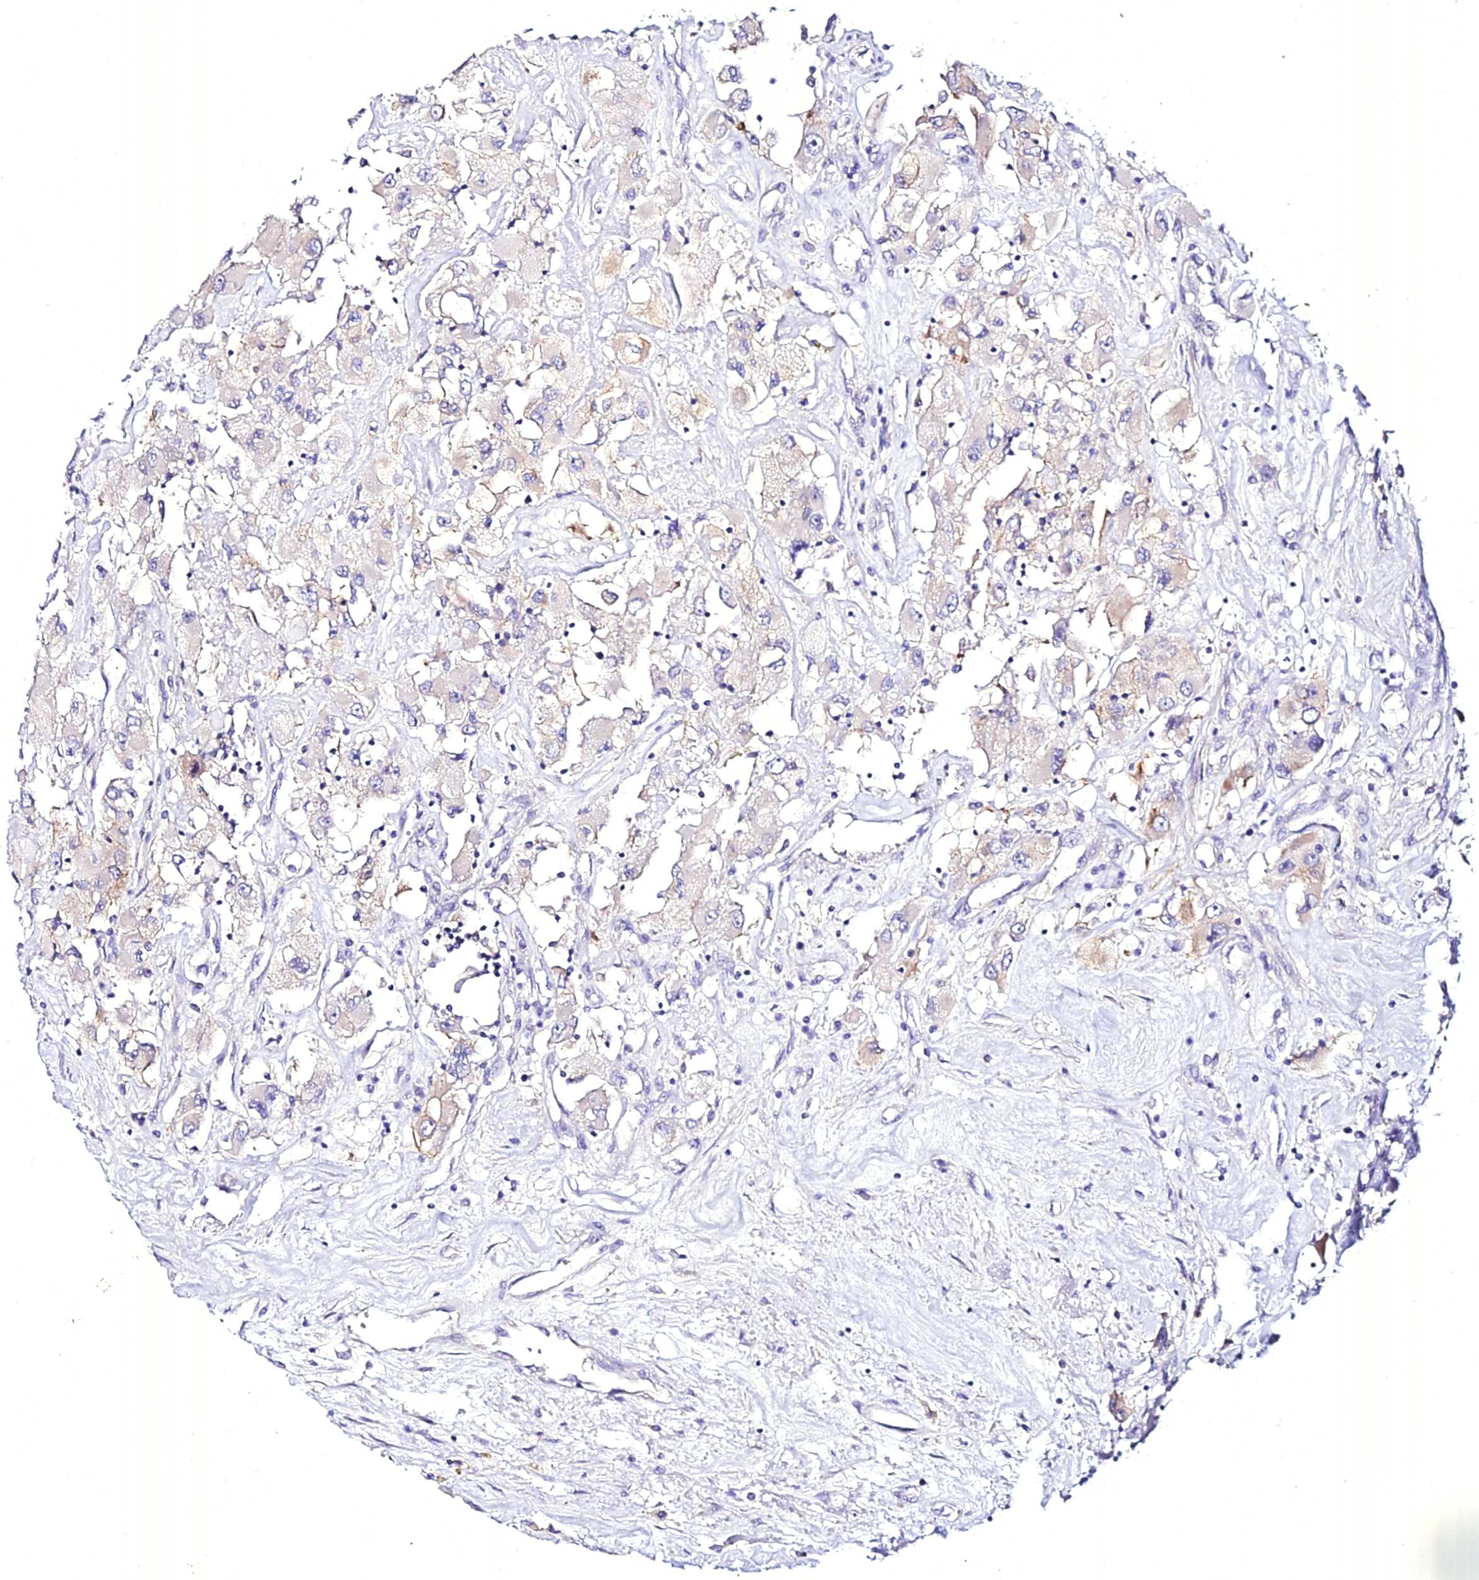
{"staining": {"intensity": "negative", "quantity": "none", "location": "none"}, "tissue": "renal cancer", "cell_type": "Tumor cells", "image_type": "cancer", "snomed": [{"axis": "morphology", "description": "Adenocarcinoma, NOS"}, {"axis": "topography", "description": "Kidney"}], "caption": "Immunohistochemical staining of renal adenocarcinoma demonstrates no significant positivity in tumor cells.", "gene": "ATG16L2", "patient": {"sex": "female", "age": 52}}